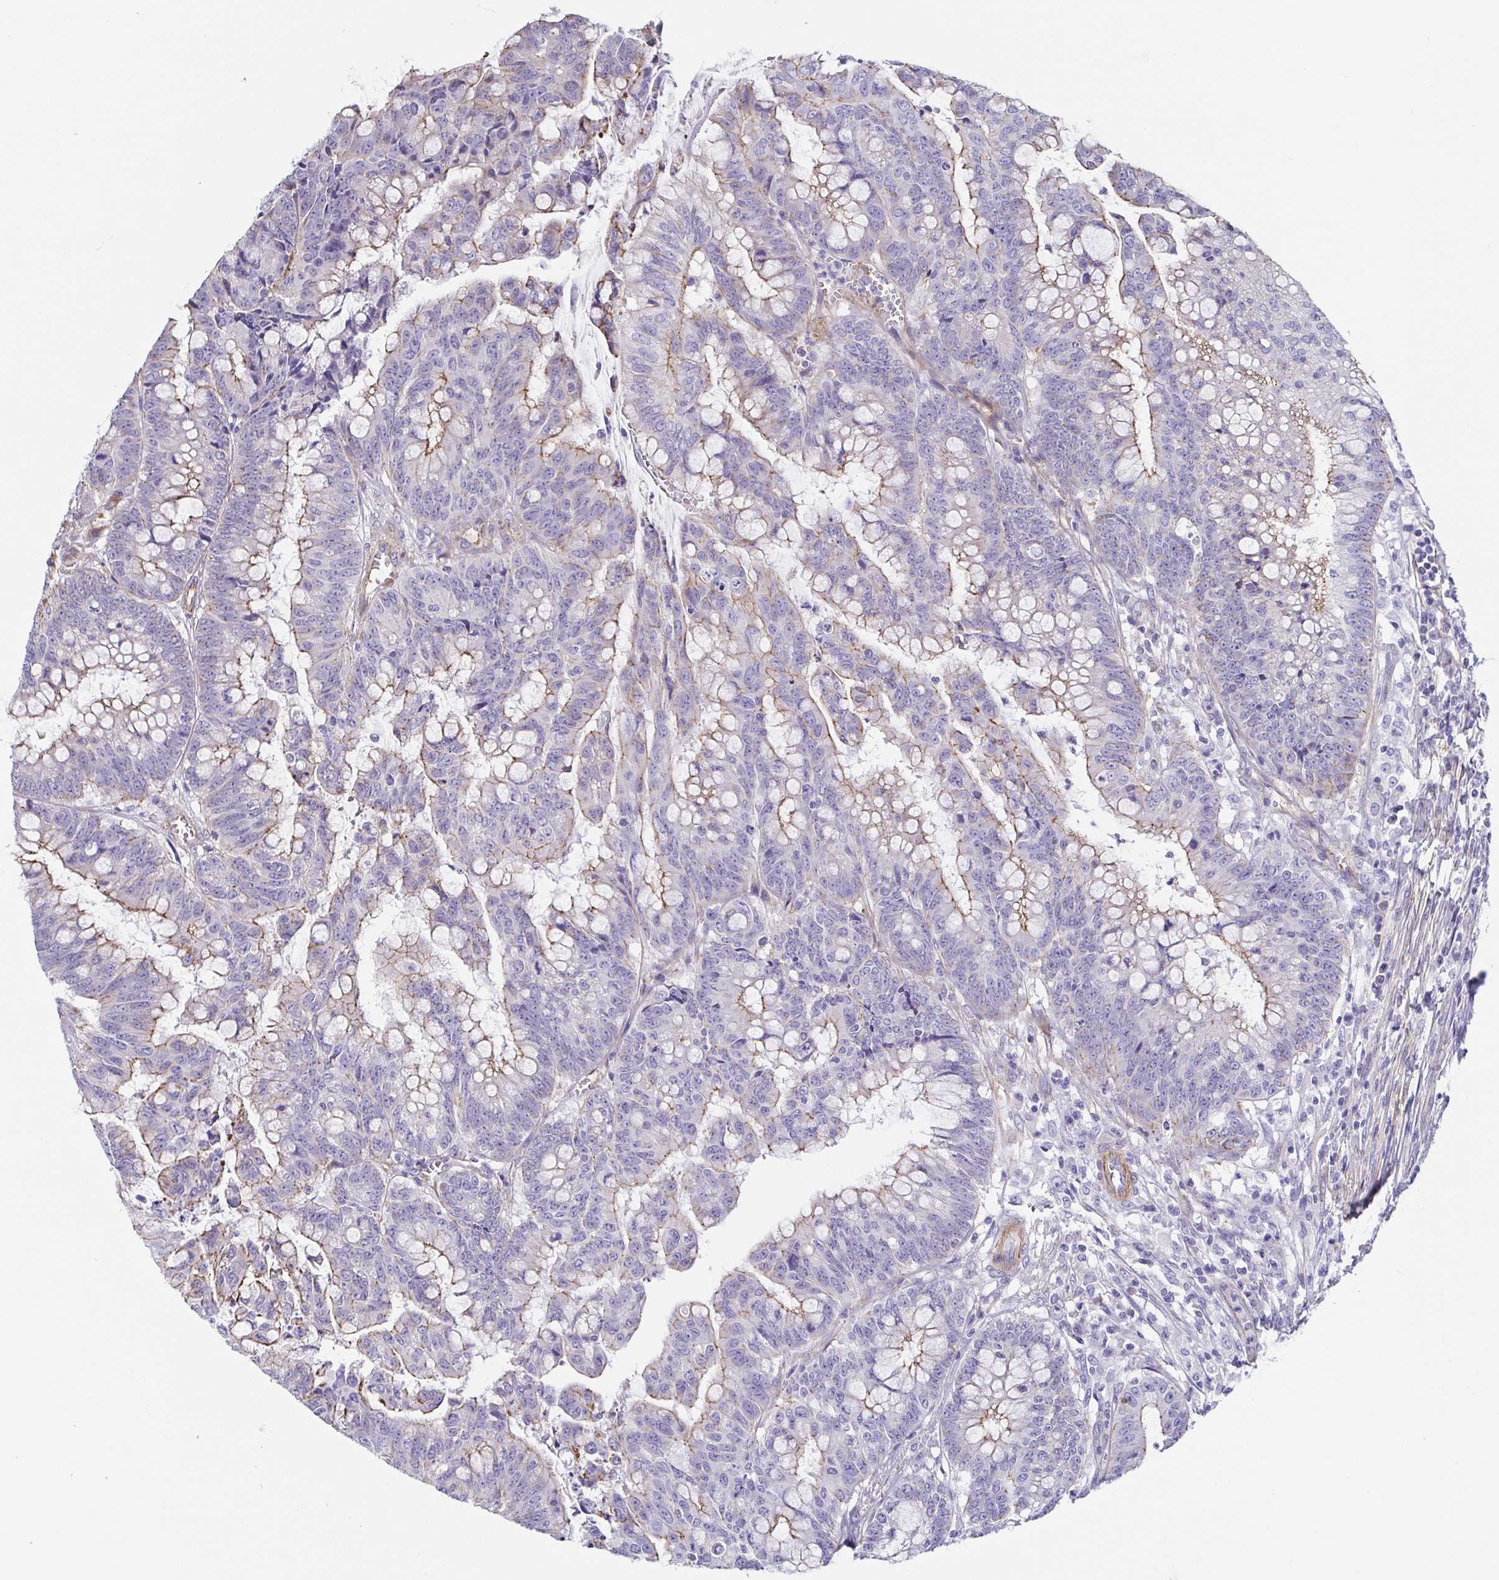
{"staining": {"intensity": "weak", "quantity": "25%-75%", "location": "cytoplasmic/membranous"}, "tissue": "colorectal cancer", "cell_type": "Tumor cells", "image_type": "cancer", "snomed": [{"axis": "morphology", "description": "Adenocarcinoma, NOS"}, {"axis": "topography", "description": "Colon"}], "caption": "There is low levels of weak cytoplasmic/membranous staining in tumor cells of colorectal adenocarcinoma, as demonstrated by immunohistochemical staining (brown color).", "gene": "TRAM2", "patient": {"sex": "male", "age": 62}}